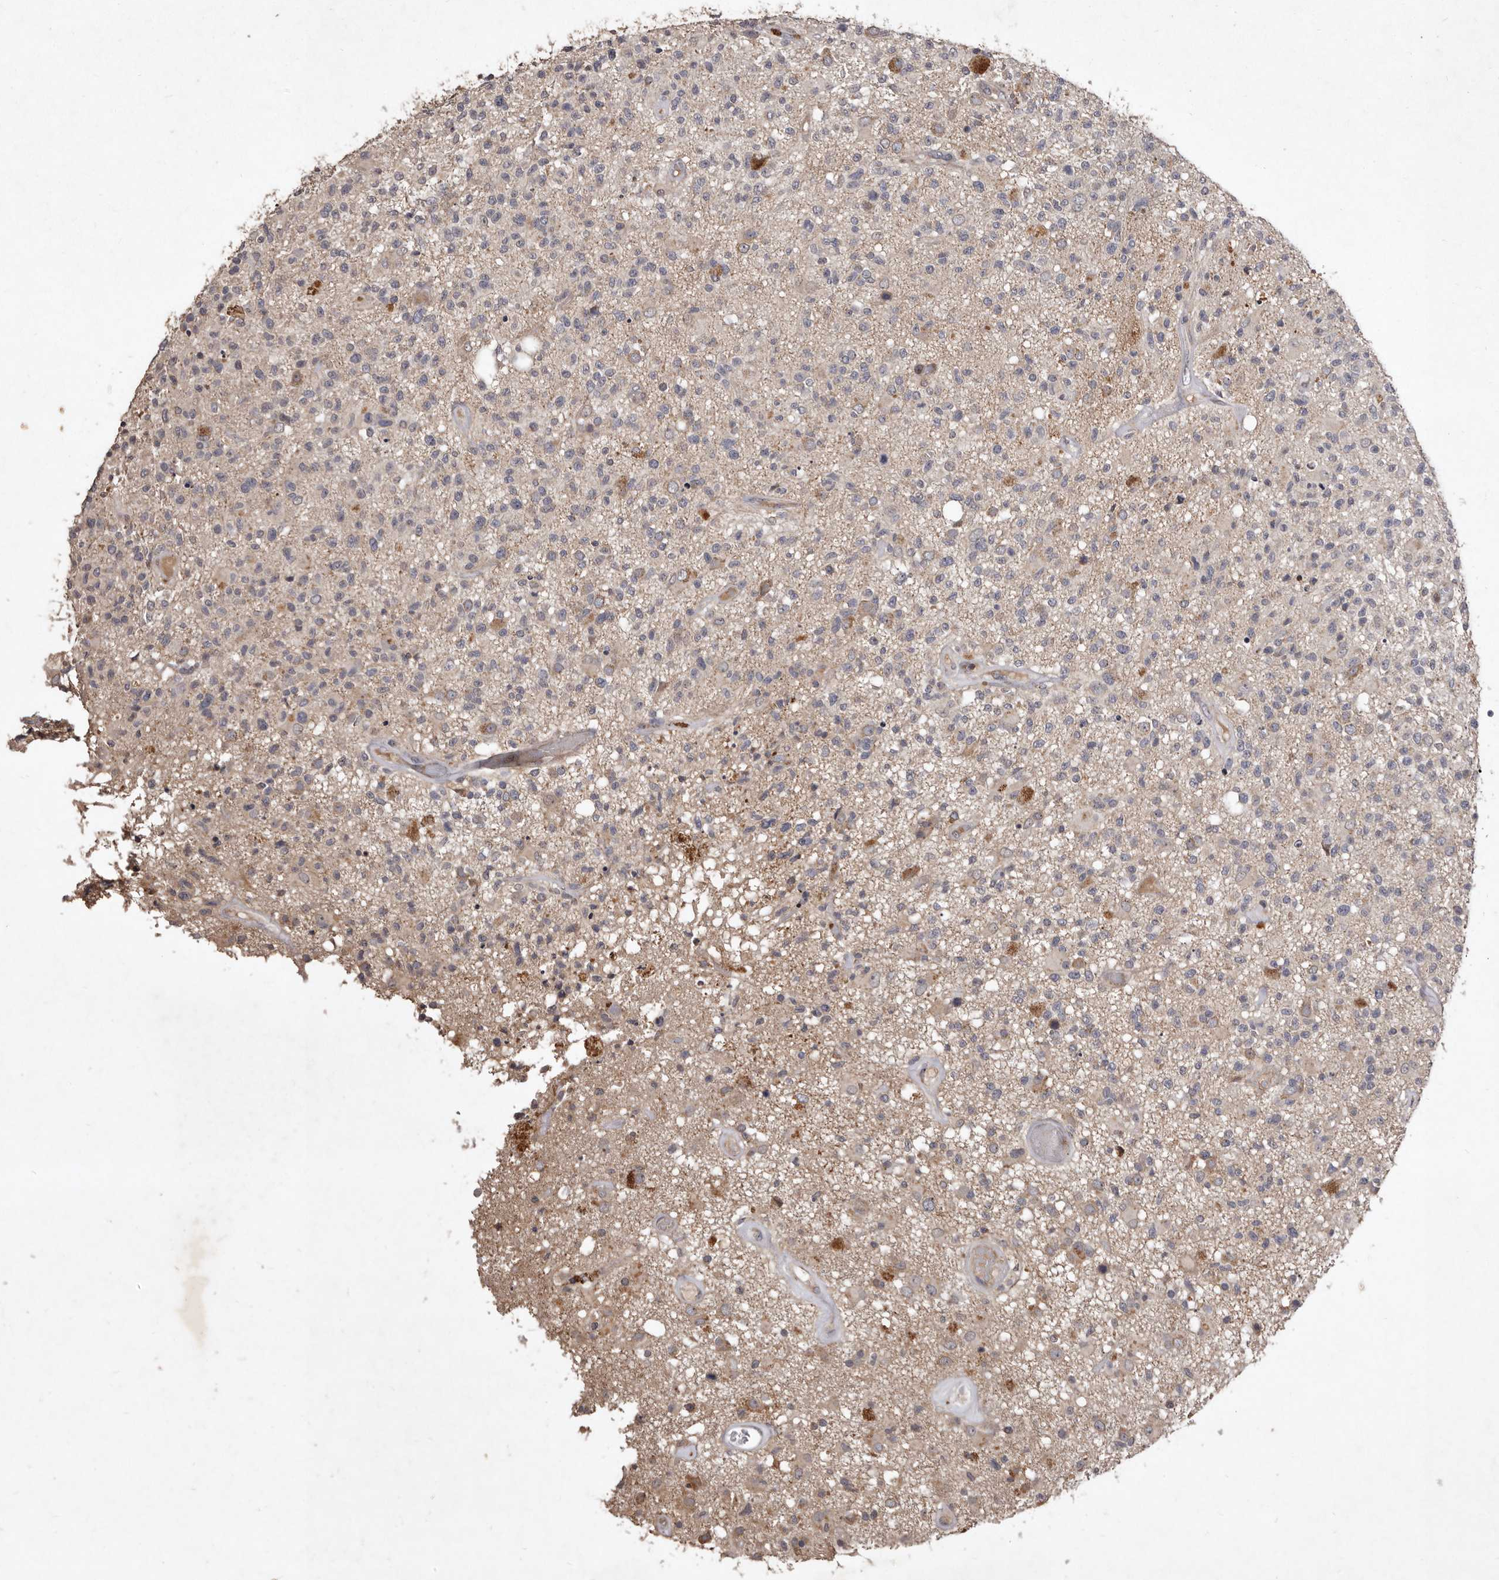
{"staining": {"intensity": "weak", "quantity": "25%-75%", "location": "cytoplasmic/membranous"}, "tissue": "glioma", "cell_type": "Tumor cells", "image_type": "cancer", "snomed": [{"axis": "morphology", "description": "Glioma, malignant, High grade"}, {"axis": "morphology", "description": "Glioblastoma, NOS"}, {"axis": "topography", "description": "Brain"}], "caption": "A brown stain labels weak cytoplasmic/membranous staining of a protein in human malignant glioma (high-grade) tumor cells.", "gene": "FLAD1", "patient": {"sex": "male", "age": 60}}